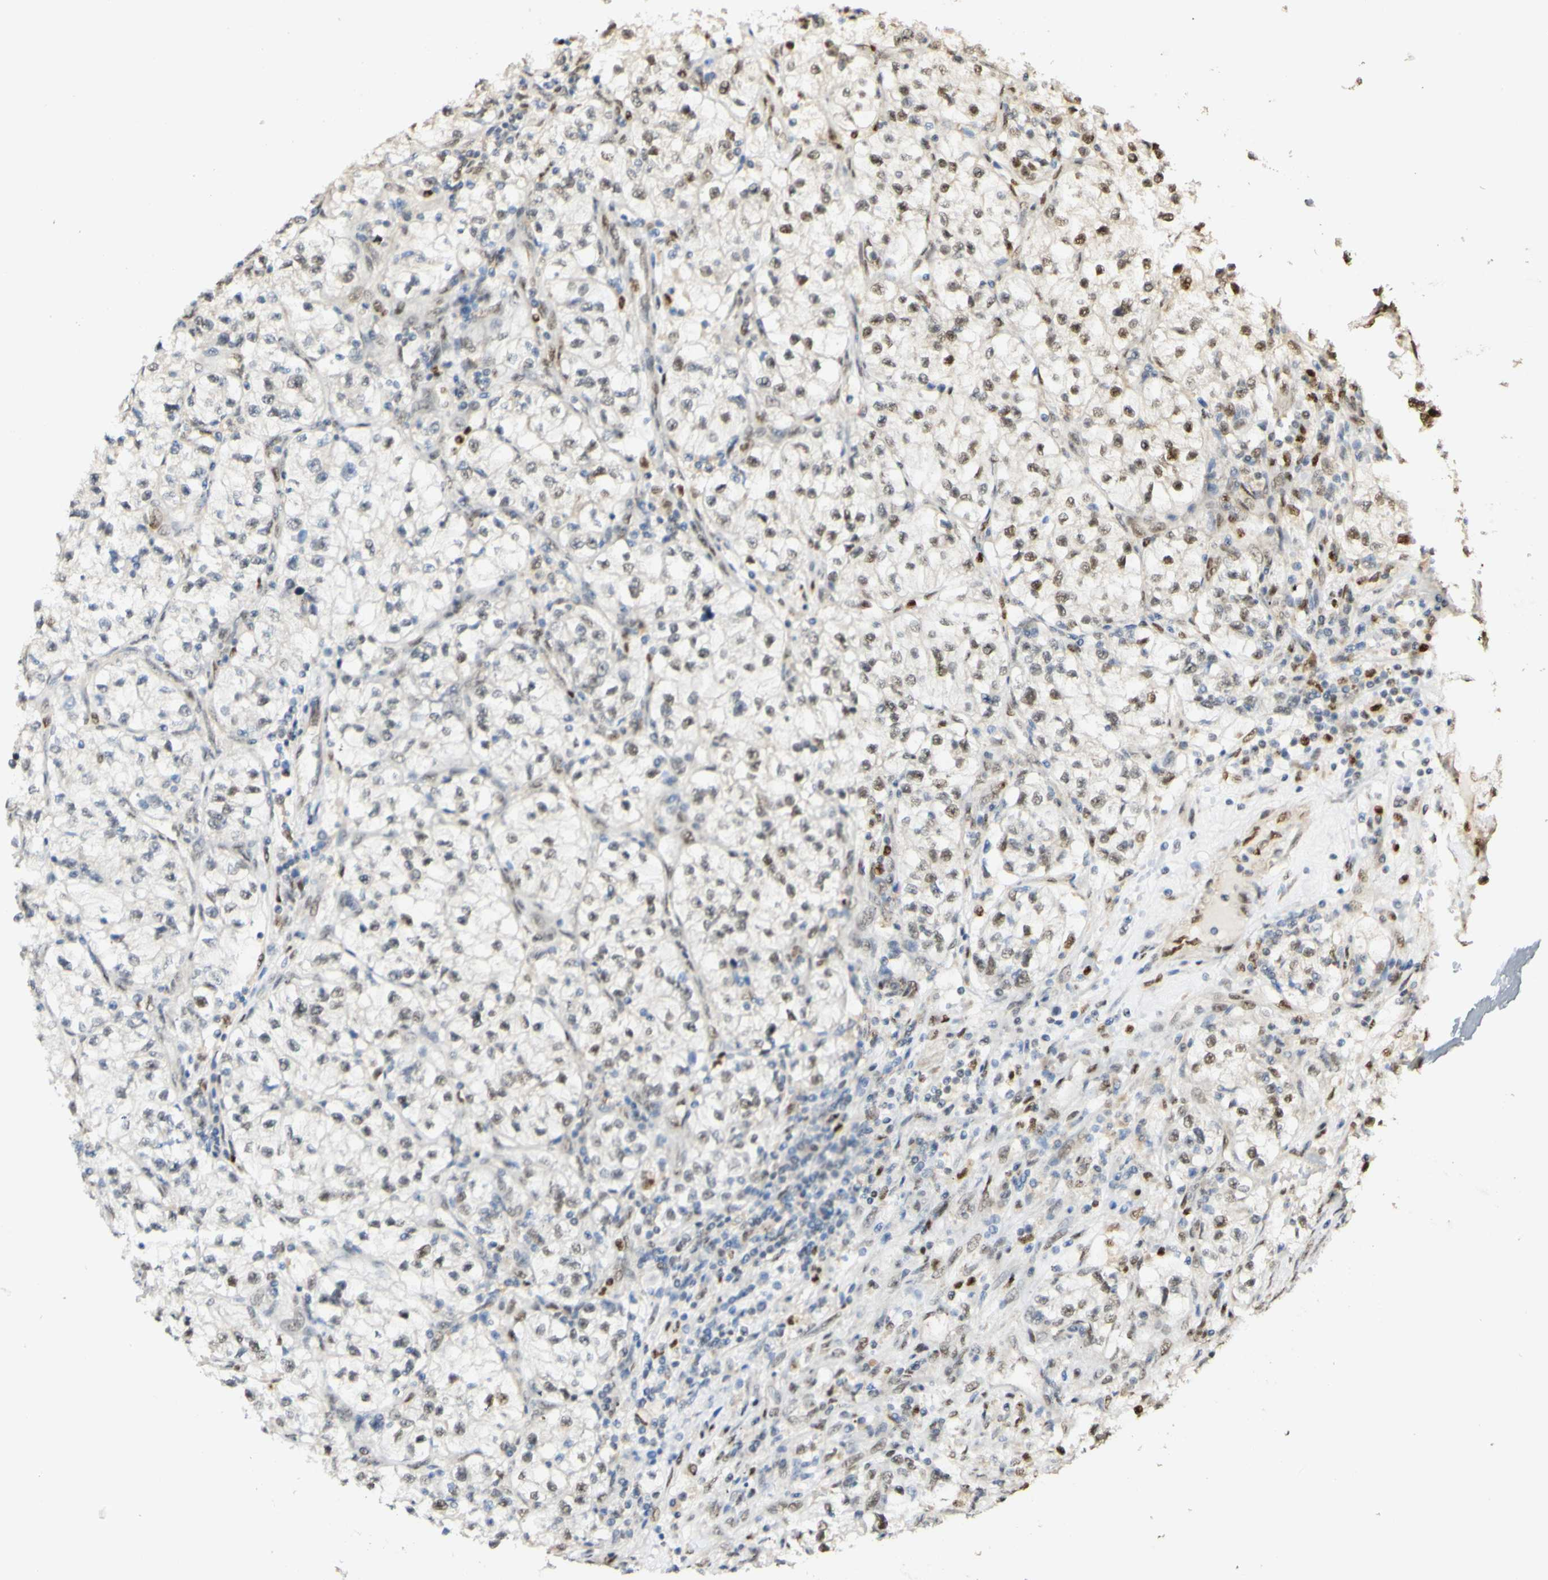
{"staining": {"intensity": "weak", "quantity": "25%-75%", "location": "nuclear"}, "tissue": "renal cancer", "cell_type": "Tumor cells", "image_type": "cancer", "snomed": [{"axis": "morphology", "description": "Adenocarcinoma, NOS"}, {"axis": "topography", "description": "Kidney"}], "caption": "This photomicrograph shows immunohistochemistry (IHC) staining of human renal adenocarcinoma, with low weak nuclear expression in about 25%-75% of tumor cells.", "gene": "MAP3K4", "patient": {"sex": "female", "age": 57}}